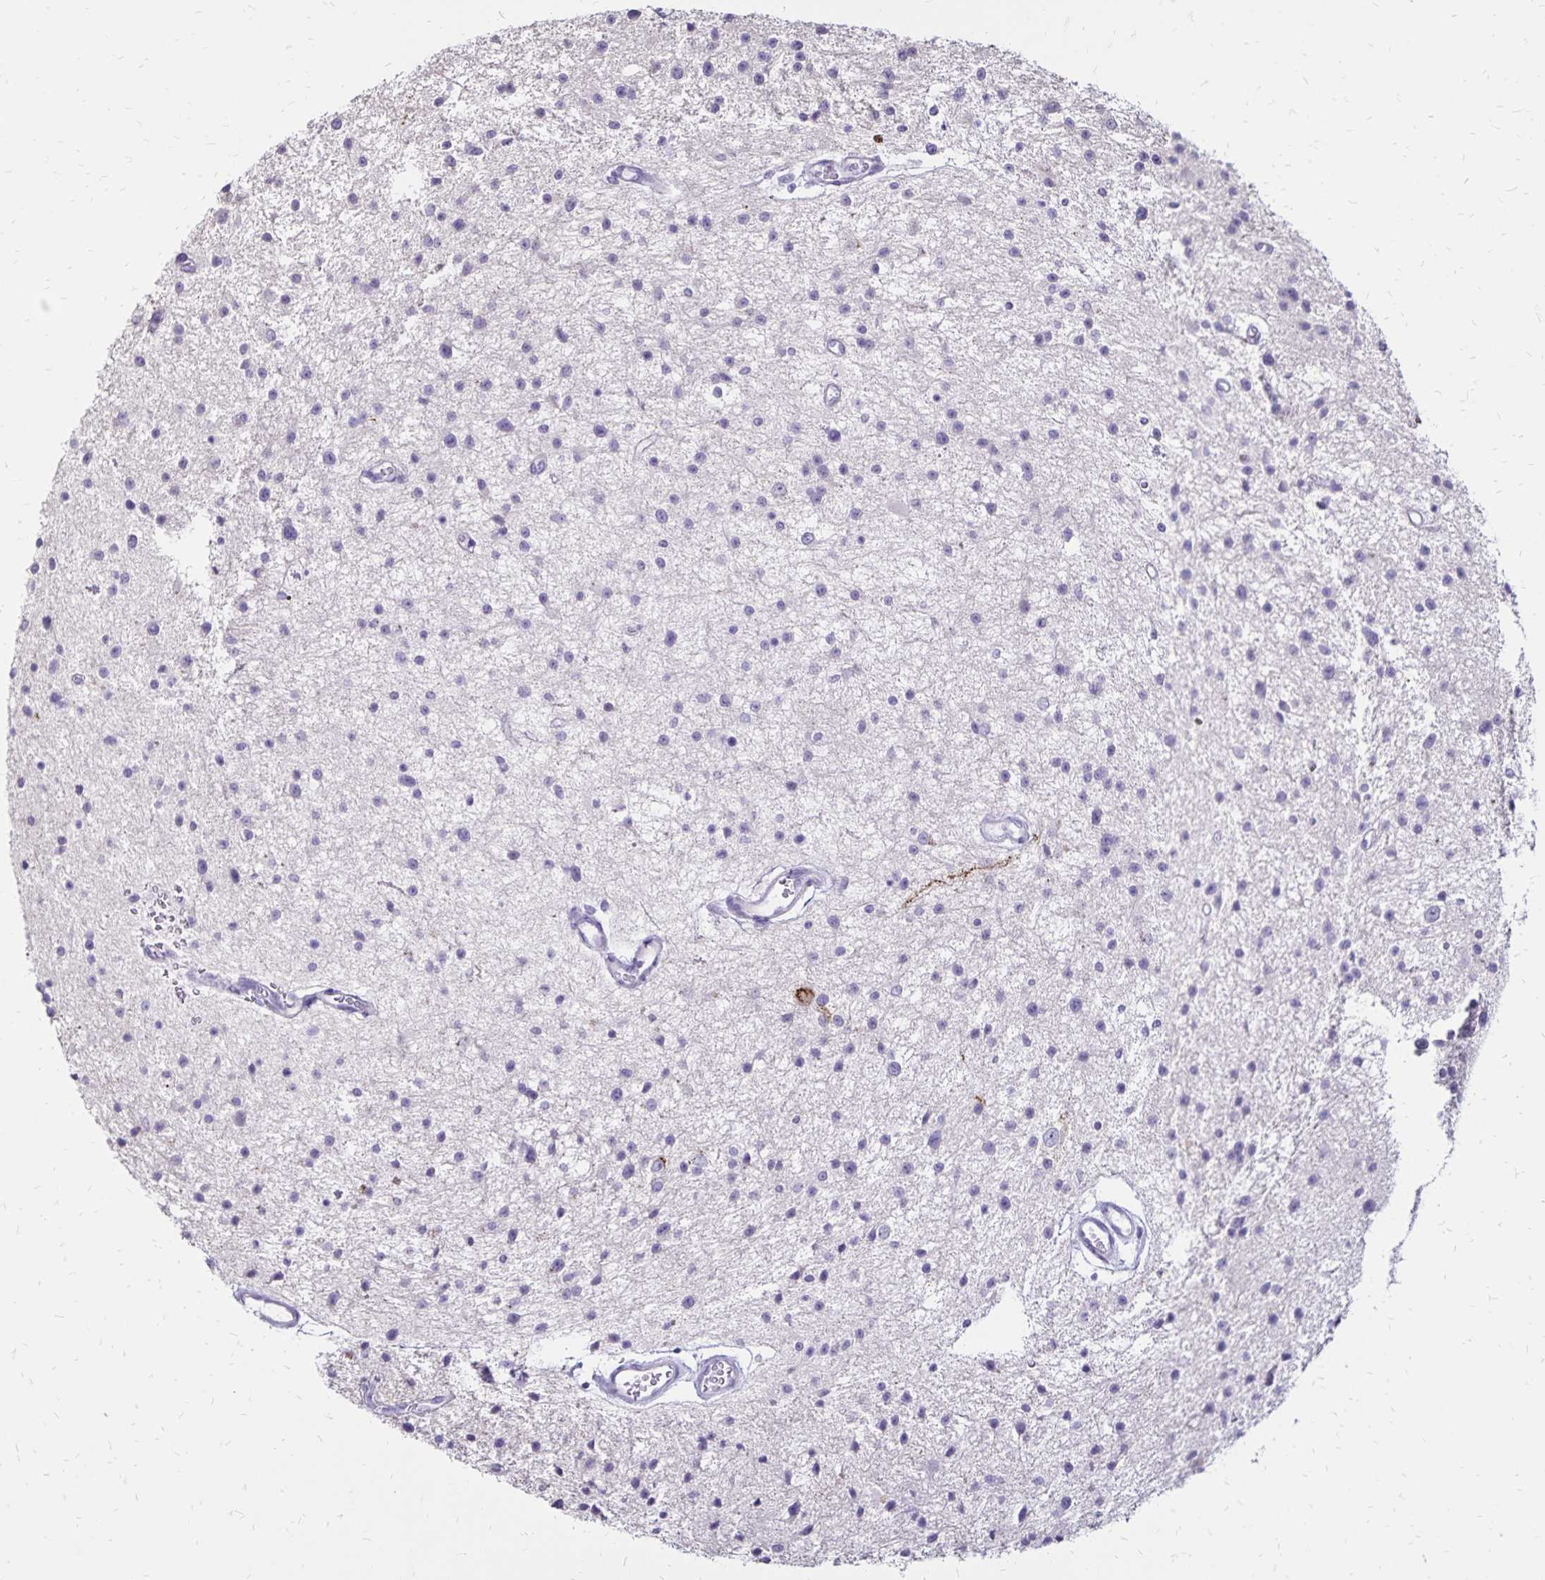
{"staining": {"intensity": "negative", "quantity": "none", "location": "none"}, "tissue": "glioma", "cell_type": "Tumor cells", "image_type": "cancer", "snomed": [{"axis": "morphology", "description": "Glioma, malignant, Low grade"}, {"axis": "topography", "description": "Brain"}], "caption": "Immunohistochemistry photomicrograph of neoplastic tissue: glioma stained with DAB shows no significant protein expression in tumor cells.", "gene": "SH3GL3", "patient": {"sex": "male", "age": 43}}